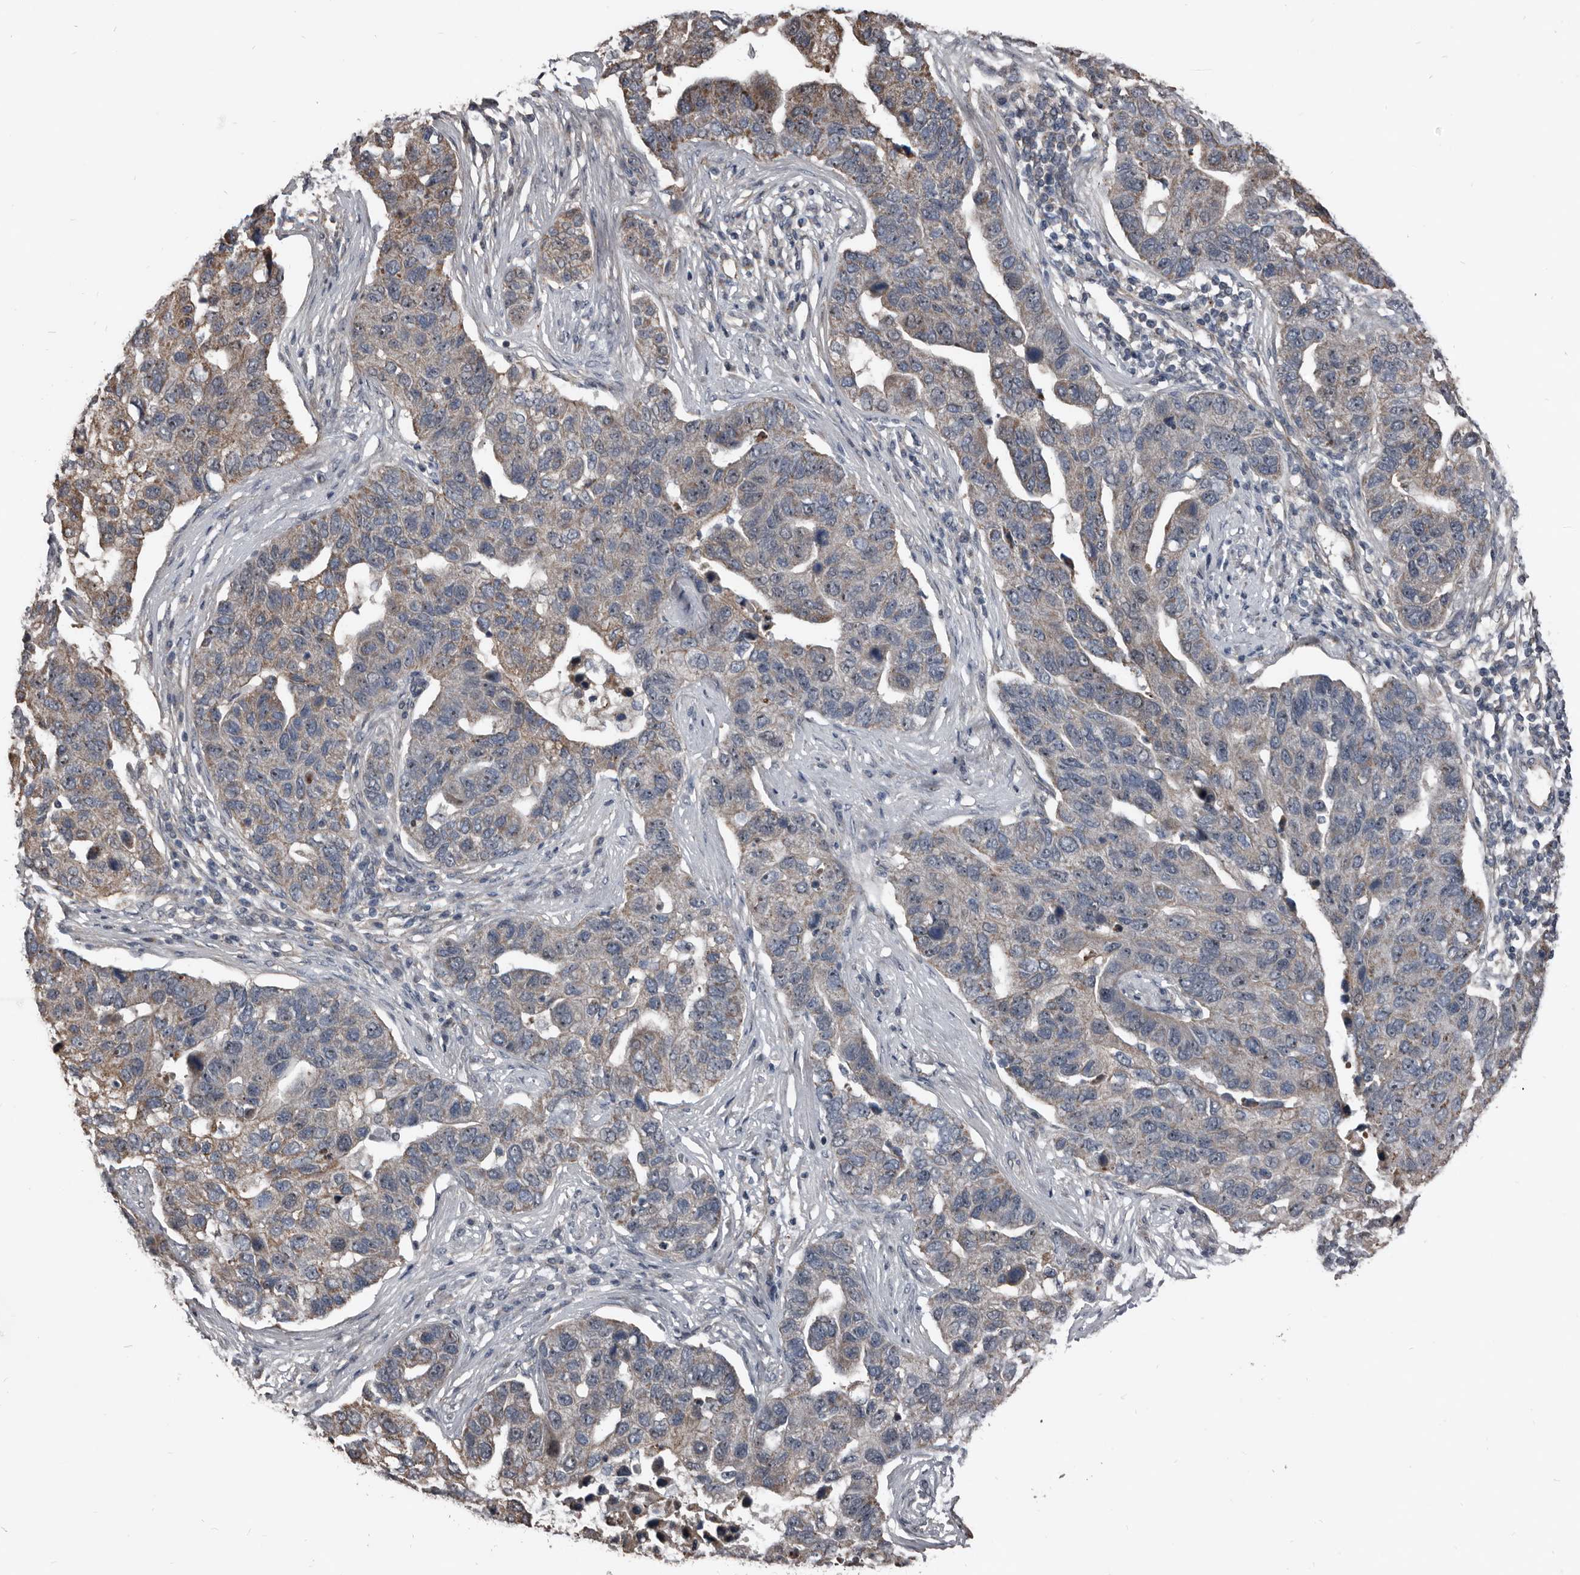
{"staining": {"intensity": "weak", "quantity": "25%-75%", "location": "cytoplasmic/membranous"}, "tissue": "pancreatic cancer", "cell_type": "Tumor cells", "image_type": "cancer", "snomed": [{"axis": "morphology", "description": "Adenocarcinoma, NOS"}, {"axis": "topography", "description": "Pancreas"}], "caption": "An IHC image of tumor tissue is shown. Protein staining in brown highlights weak cytoplasmic/membranous positivity in adenocarcinoma (pancreatic) within tumor cells.", "gene": "DHPS", "patient": {"sex": "female", "age": 61}}